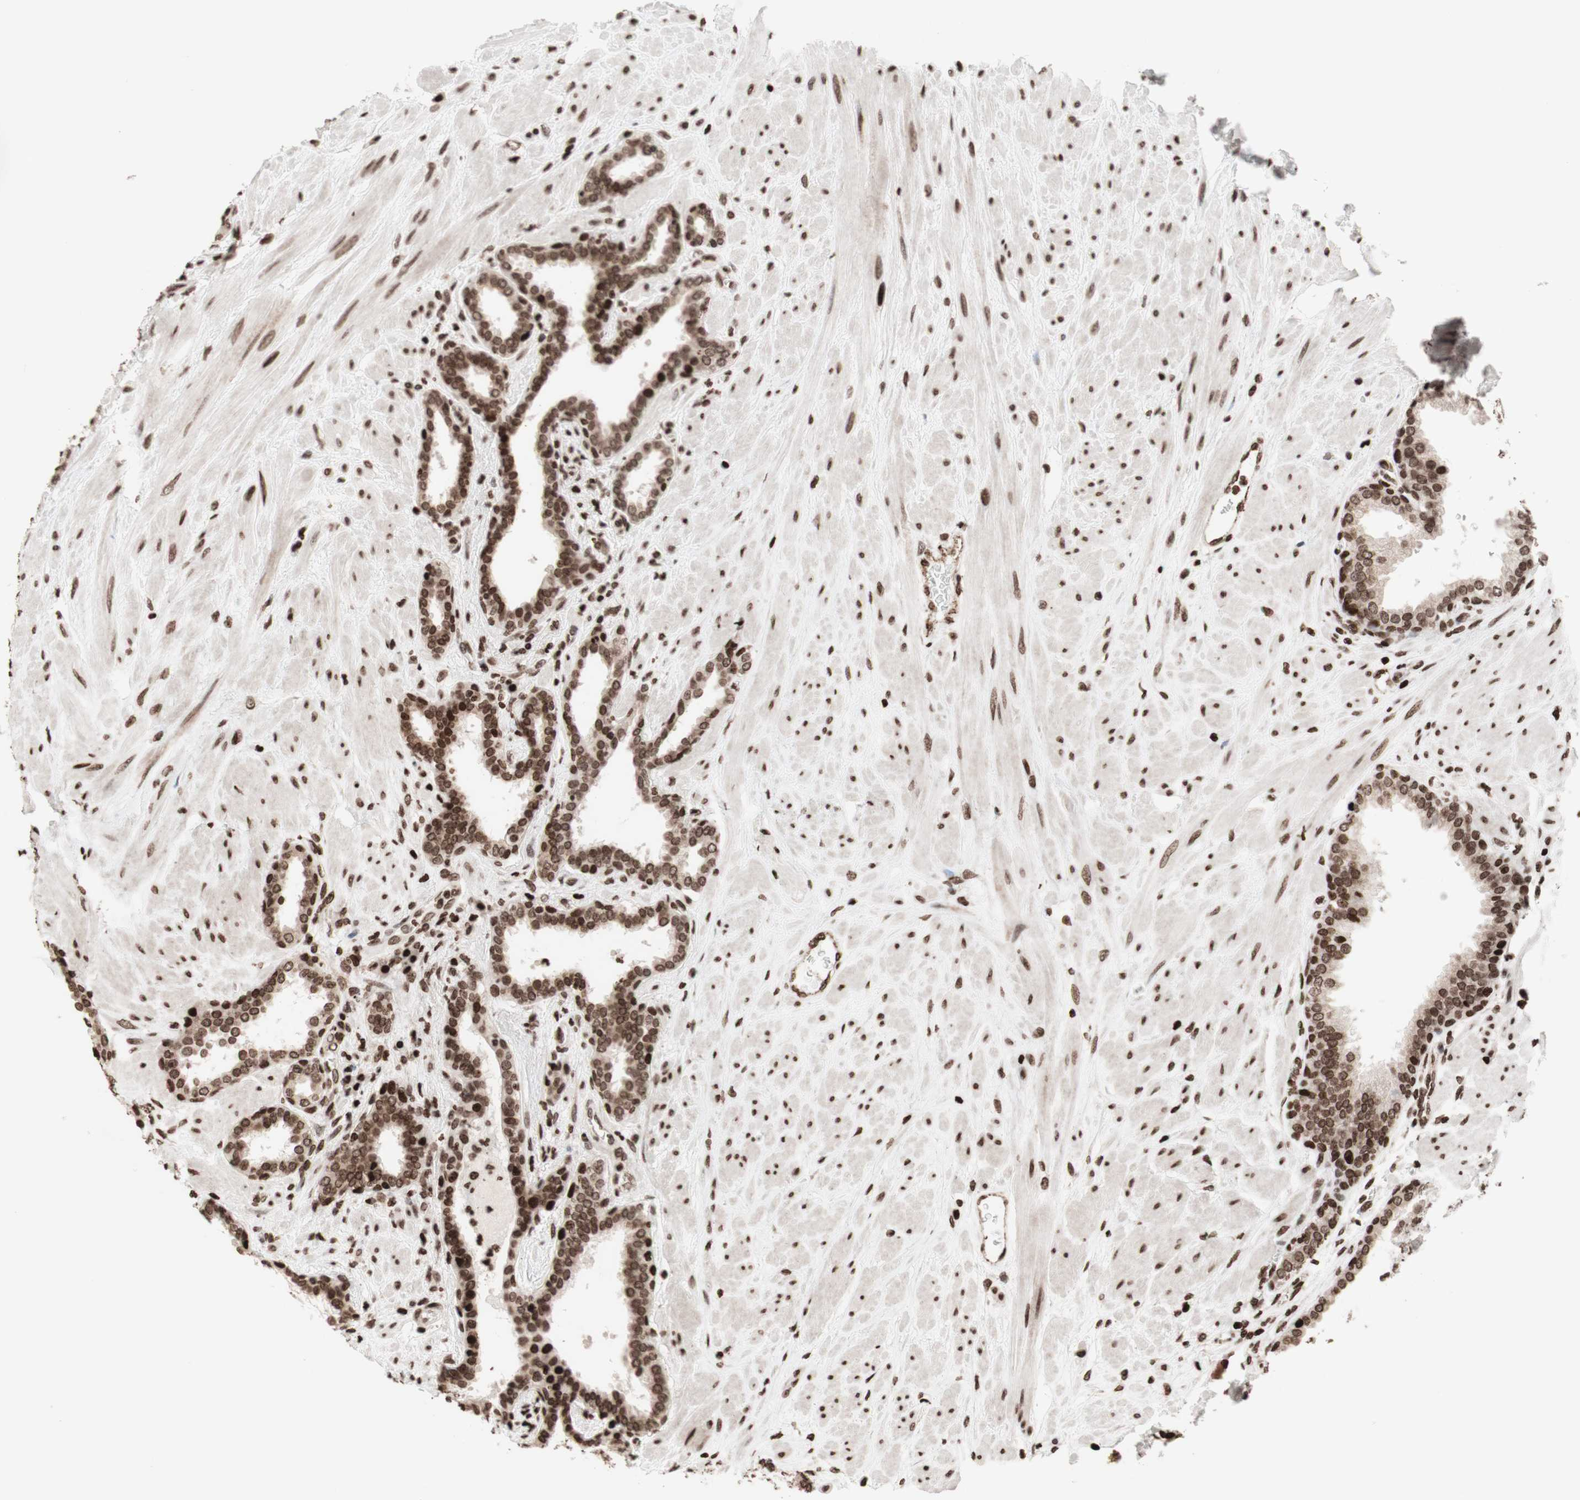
{"staining": {"intensity": "strong", "quantity": ">75%", "location": "nuclear"}, "tissue": "prostate", "cell_type": "Glandular cells", "image_type": "normal", "snomed": [{"axis": "morphology", "description": "Normal tissue, NOS"}, {"axis": "topography", "description": "Prostate"}], "caption": "Prostate stained with DAB IHC shows high levels of strong nuclear expression in approximately >75% of glandular cells.", "gene": "NCAPD2", "patient": {"sex": "male", "age": 51}}